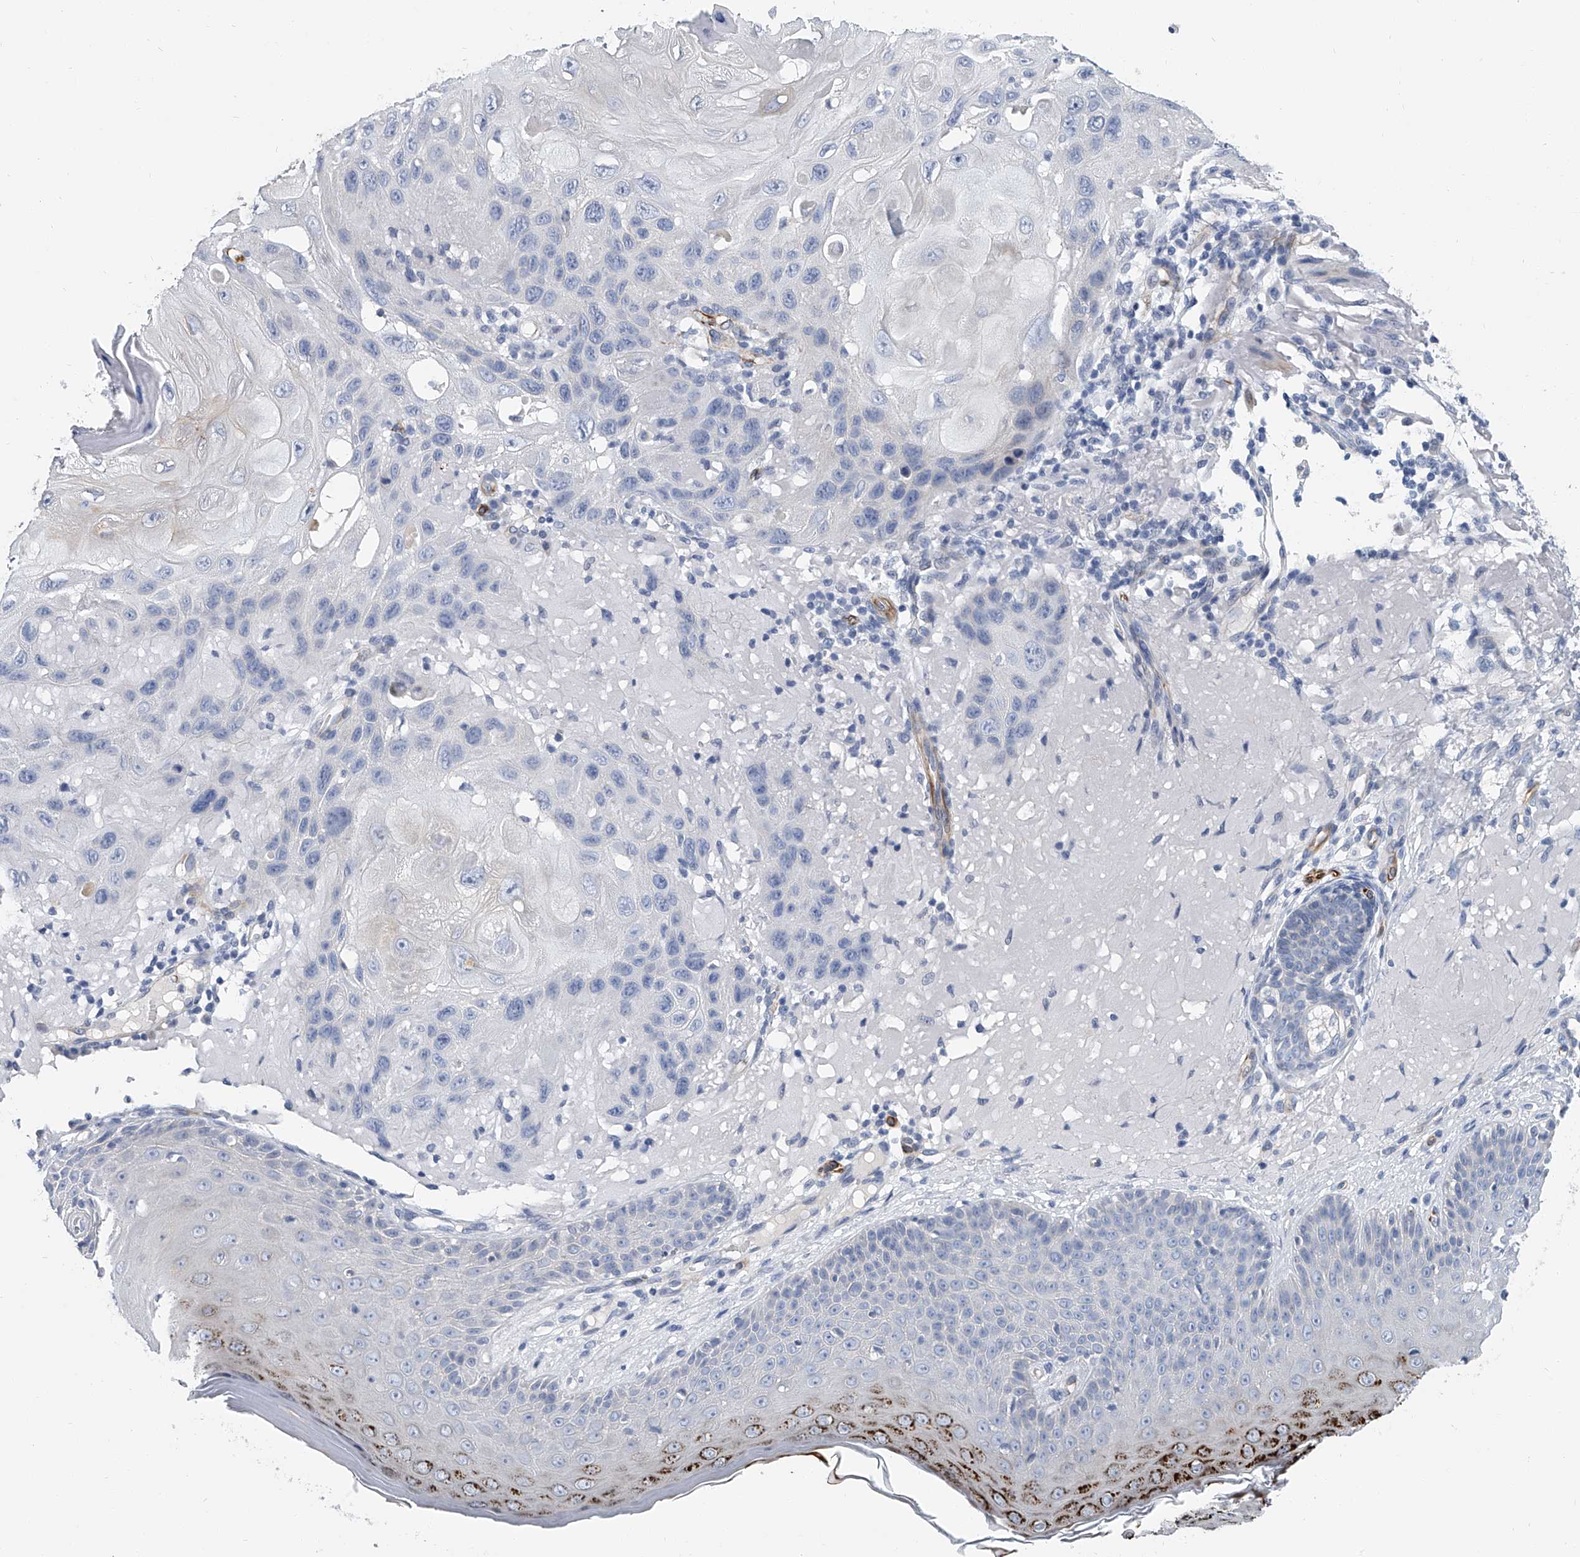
{"staining": {"intensity": "negative", "quantity": "none", "location": "none"}, "tissue": "skin cancer", "cell_type": "Tumor cells", "image_type": "cancer", "snomed": [{"axis": "morphology", "description": "Normal tissue, NOS"}, {"axis": "morphology", "description": "Squamous cell carcinoma, NOS"}, {"axis": "topography", "description": "Skin"}], "caption": "Immunohistochemical staining of human skin squamous cell carcinoma reveals no significant positivity in tumor cells.", "gene": "KIRREL1", "patient": {"sex": "female", "age": 96}}